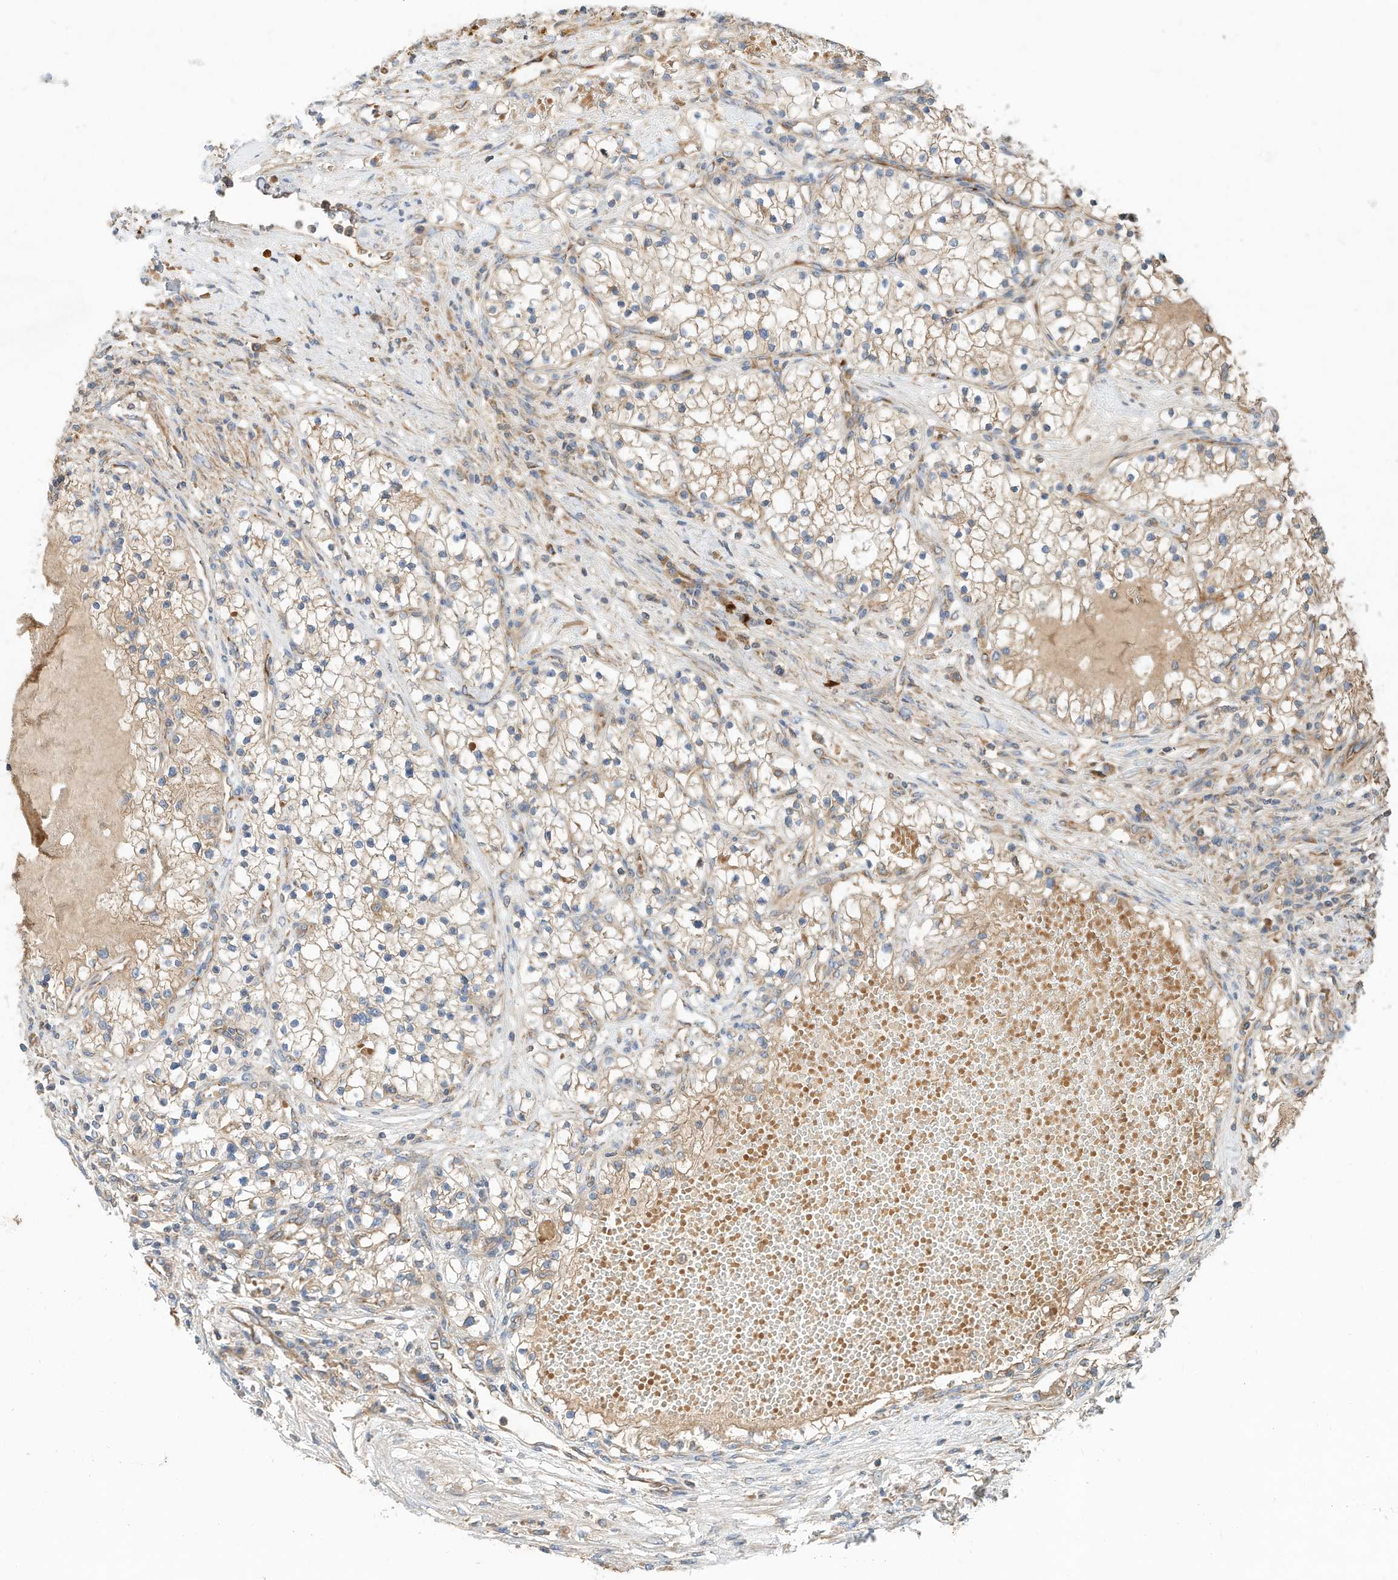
{"staining": {"intensity": "weak", "quantity": ">75%", "location": "cytoplasmic/membranous"}, "tissue": "renal cancer", "cell_type": "Tumor cells", "image_type": "cancer", "snomed": [{"axis": "morphology", "description": "Normal tissue, NOS"}, {"axis": "morphology", "description": "Adenocarcinoma, NOS"}, {"axis": "topography", "description": "Kidney"}], "caption": "About >75% of tumor cells in human renal cancer (adenocarcinoma) demonstrate weak cytoplasmic/membranous protein staining as visualized by brown immunohistochemical staining.", "gene": "CPAMD8", "patient": {"sex": "male", "age": 68}}